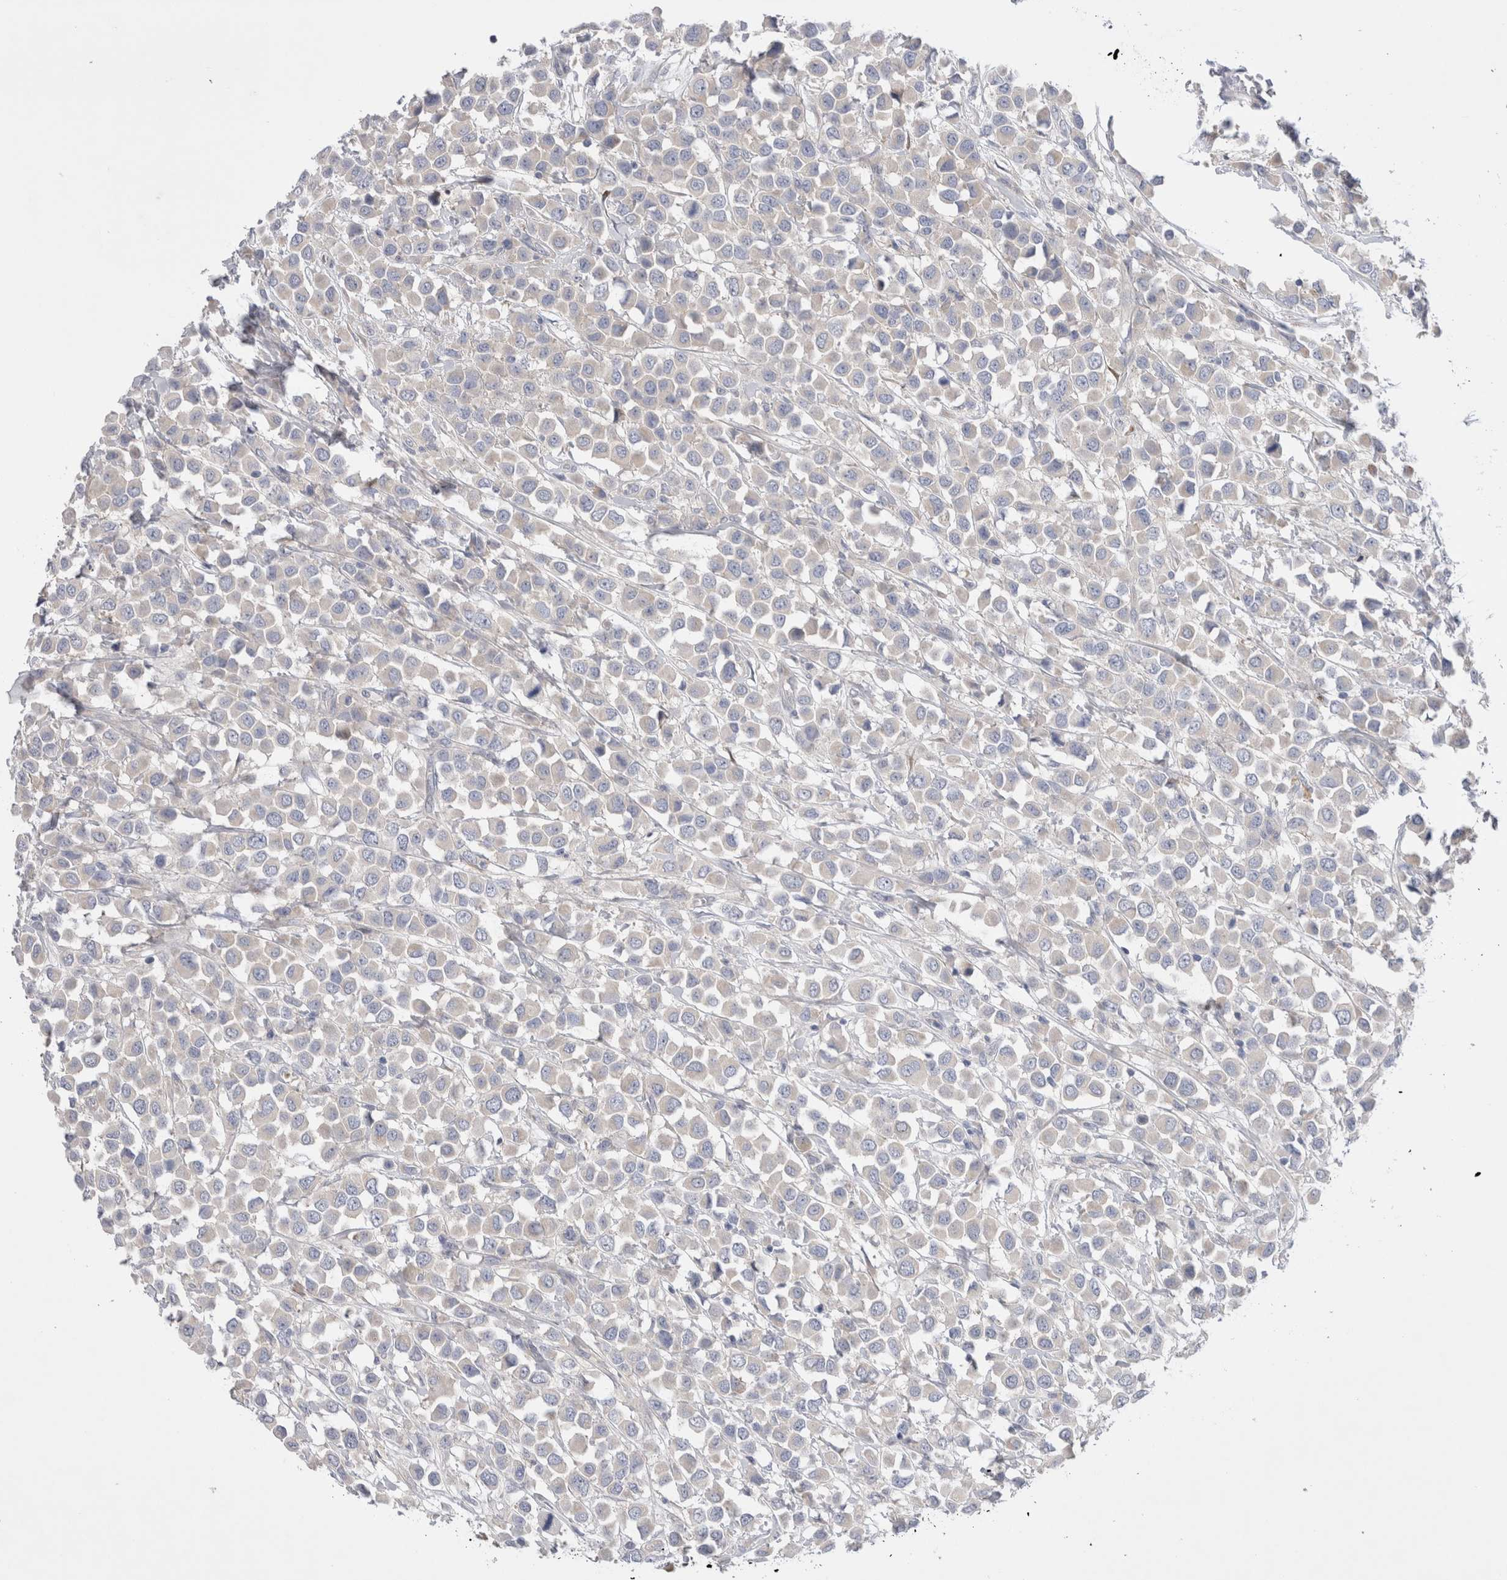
{"staining": {"intensity": "negative", "quantity": "none", "location": "none"}, "tissue": "breast cancer", "cell_type": "Tumor cells", "image_type": "cancer", "snomed": [{"axis": "morphology", "description": "Duct carcinoma"}, {"axis": "topography", "description": "Breast"}], "caption": "High power microscopy image of an IHC histopathology image of breast intraductal carcinoma, revealing no significant staining in tumor cells. (DAB (3,3'-diaminobenzidine) immunohistochemistry (IHC) with hematoxylin counter stain).", "gene": "RBM12B", "patient": {"sex": "female", "age": 61}}